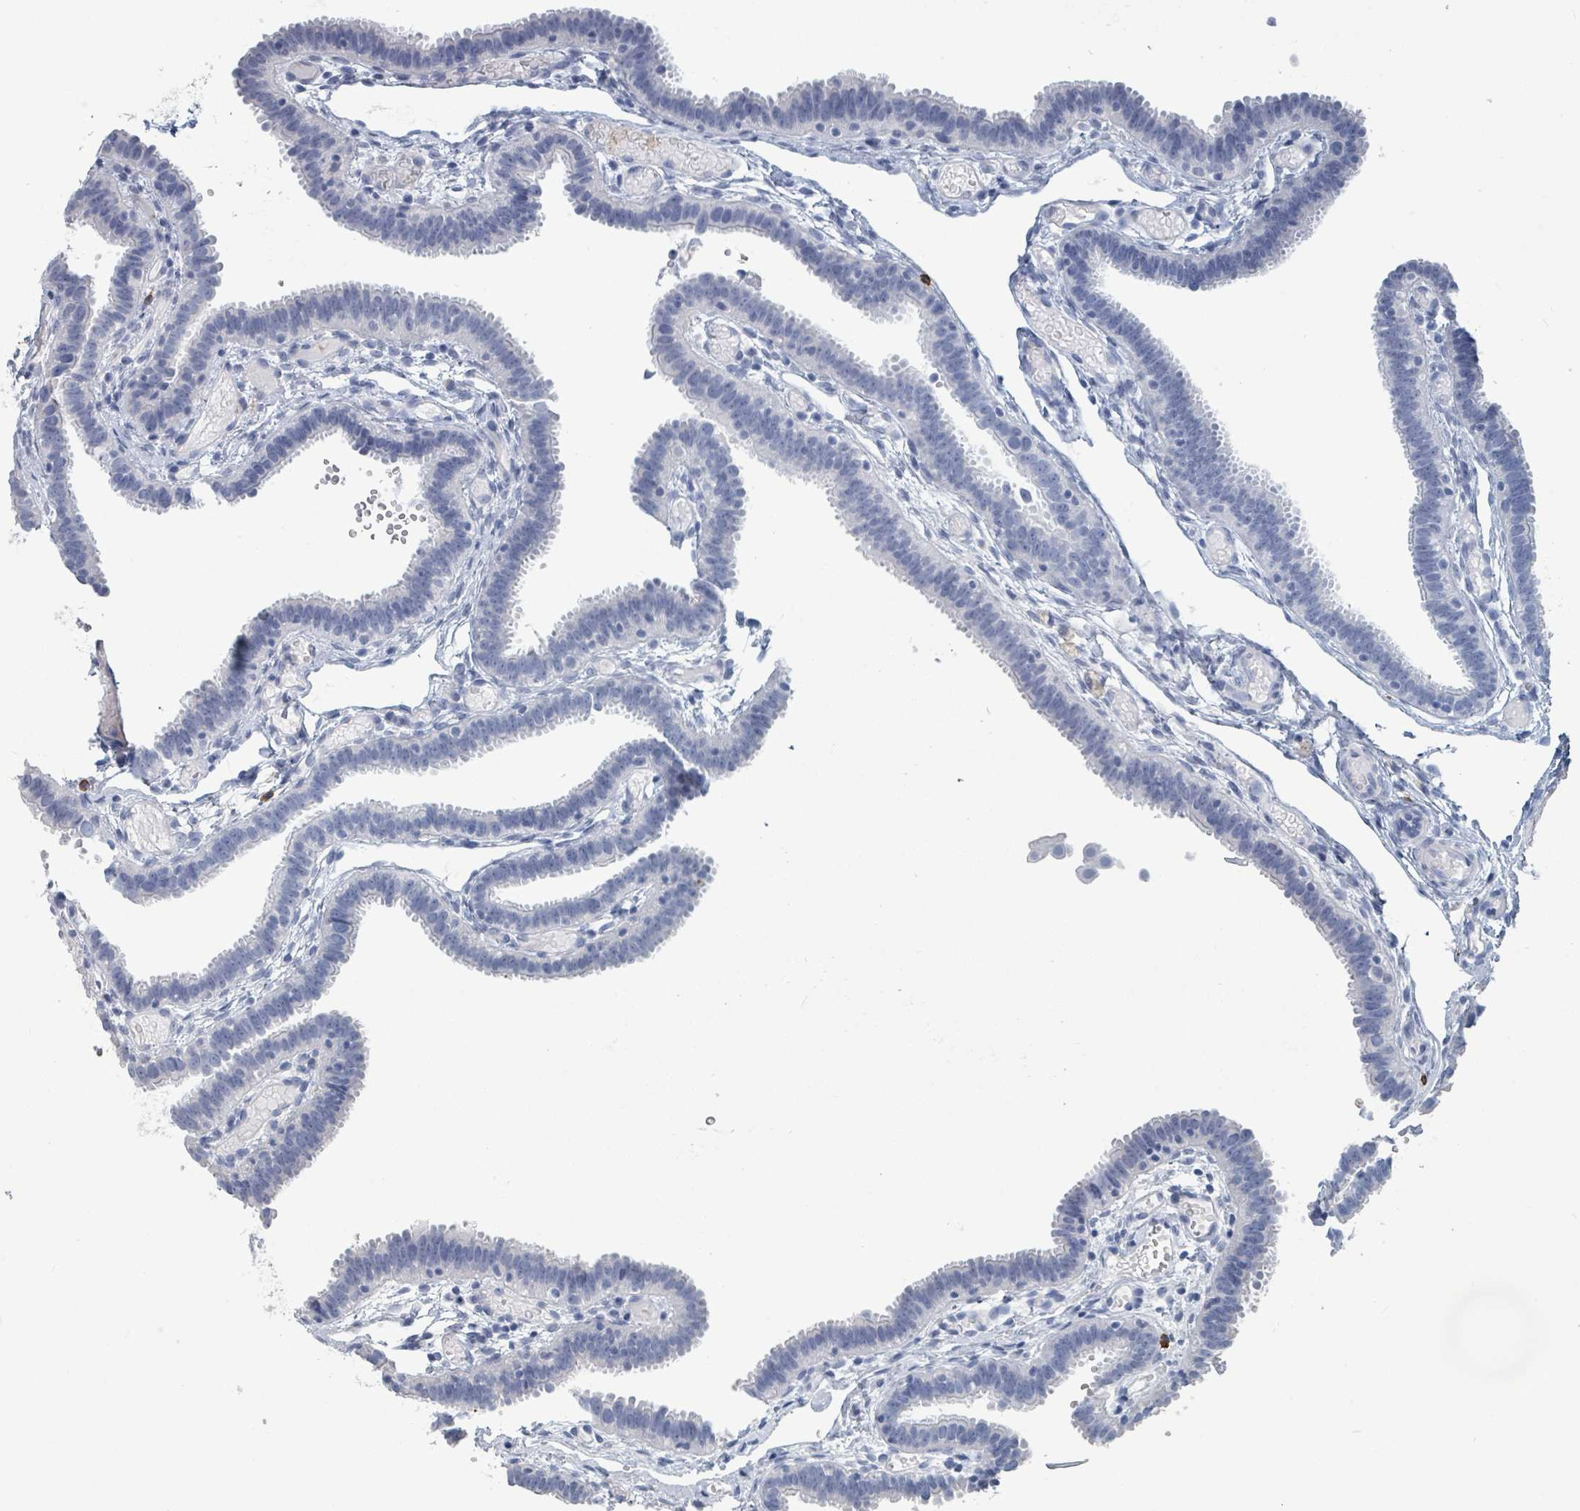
{"staining": {"intensity": "negative", "quantity": "none", "location": "none"}, "tissue": "fallopian tube", "cell_type": "Glandular cells", "image_type": "normal", "snomed": [{"axis": "morphology", "description": "Normal tissue, NOS"}, {"axis": "topography", "description": "Fallopian tube"}], "caption": "A high-resolution histopathology image shows immunohistochemistry (IHC) staining of normal fallopian tube, which demonstrates no significant expression in glandular cells.", "gene": "VPS13D", "patient": {"sex": "female", "age": 37}}